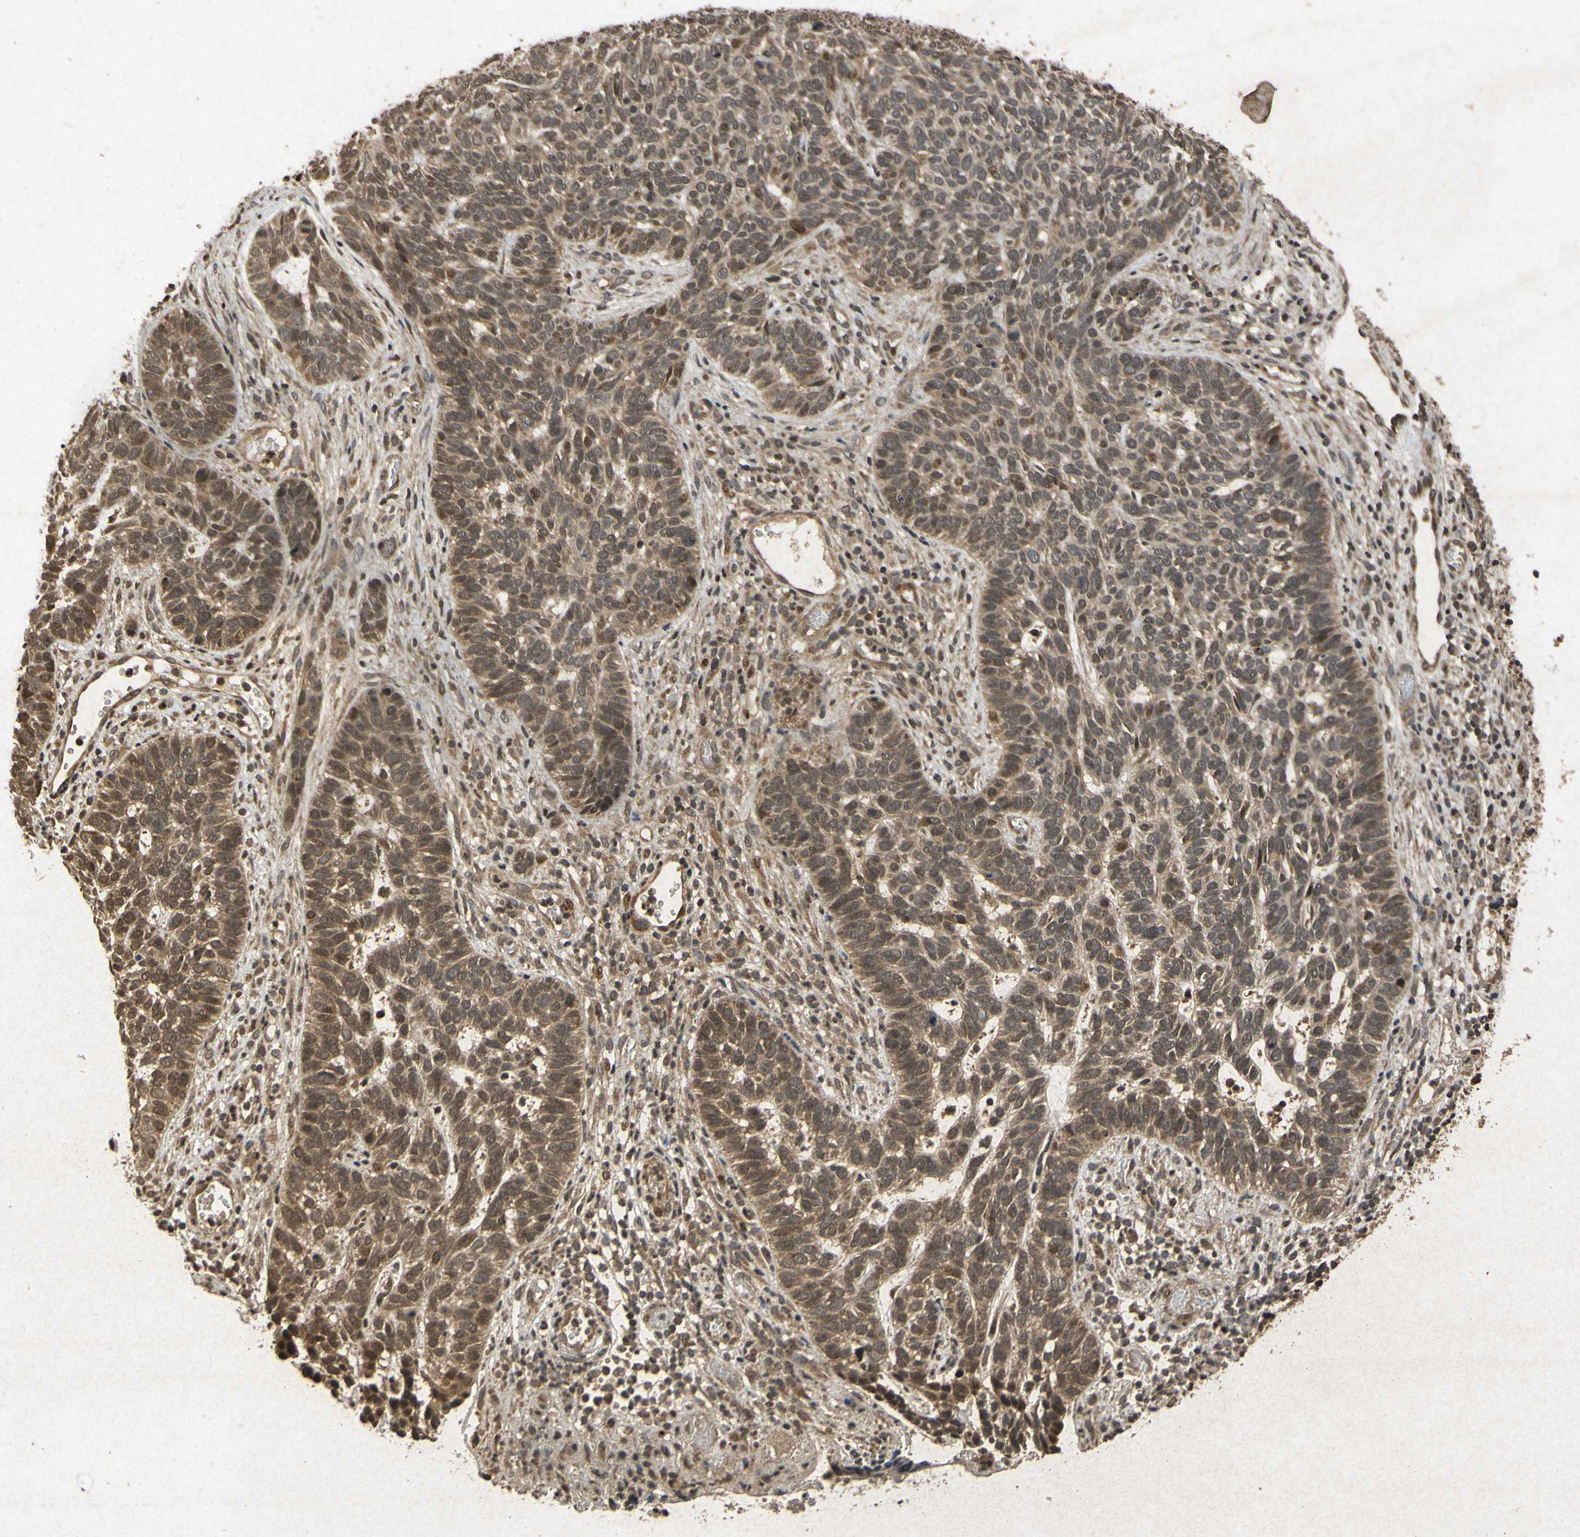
{"staining": {"intensity": "moderate", "quantity": ">75%", "location": "cytoplasmic/membranous,nuclear"}, "tissue": "skin cancer", "cell_type": "Tumor cells", "image_type": "cancer", "snomed": [{"axis": "morphology", "description": "Basal cell carcinoma"}, {"axis": "topography", "description": "Skin"}], "caption": "Immunohistochemical staining of skin basal cell carcinoma demonstrates medium levels of moderate cytoplasmic/membranous and nuclear protein staining in approximately >75% of tumor cells.", "gene": "ATP6V1H", "patient": {"sex": "male", "age": 87}}